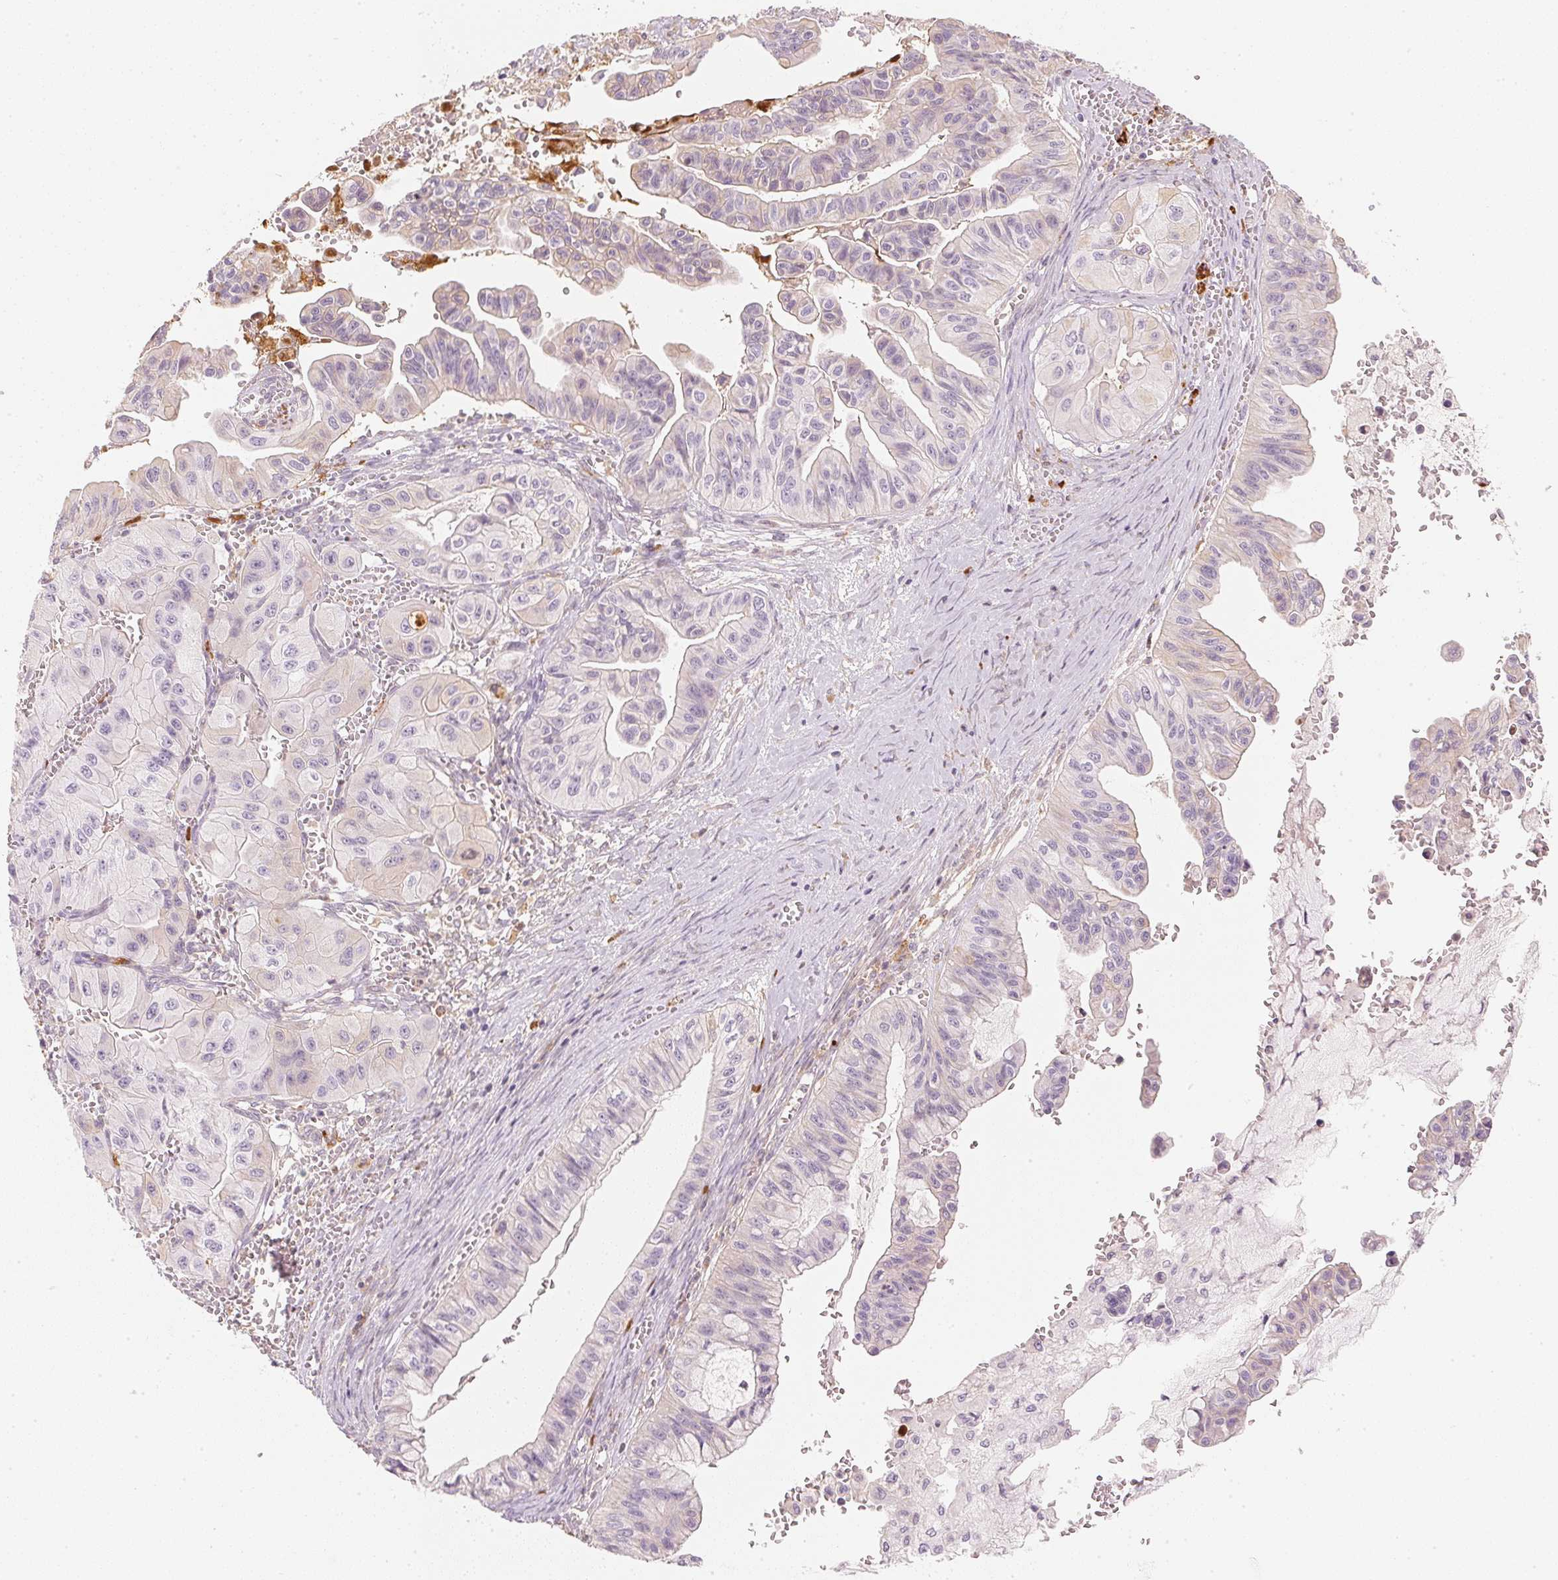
{"staining": {"intensity": "negative", "quantity": "none", "location": "none"}, "tissue": "ovarian cancer", "cell_type": "Tumor cells", "image_type": "cancer", "snomed": [{"axis": "morphology", "description": "Cystadenocarcinoma, mucinous, NOS"}, {"axis": "topography", "description": "Ovary"}], "caption": "An image of ovarian mucinous cystadenocarcinoma stained for a protein demonstrates no brown staining in tumor cells. (DAB immunohistochemistry (IHC) with hematoxylin counter stain).", "gene": "RMDN2", "patient": {"sex": "female", "age": 72}}